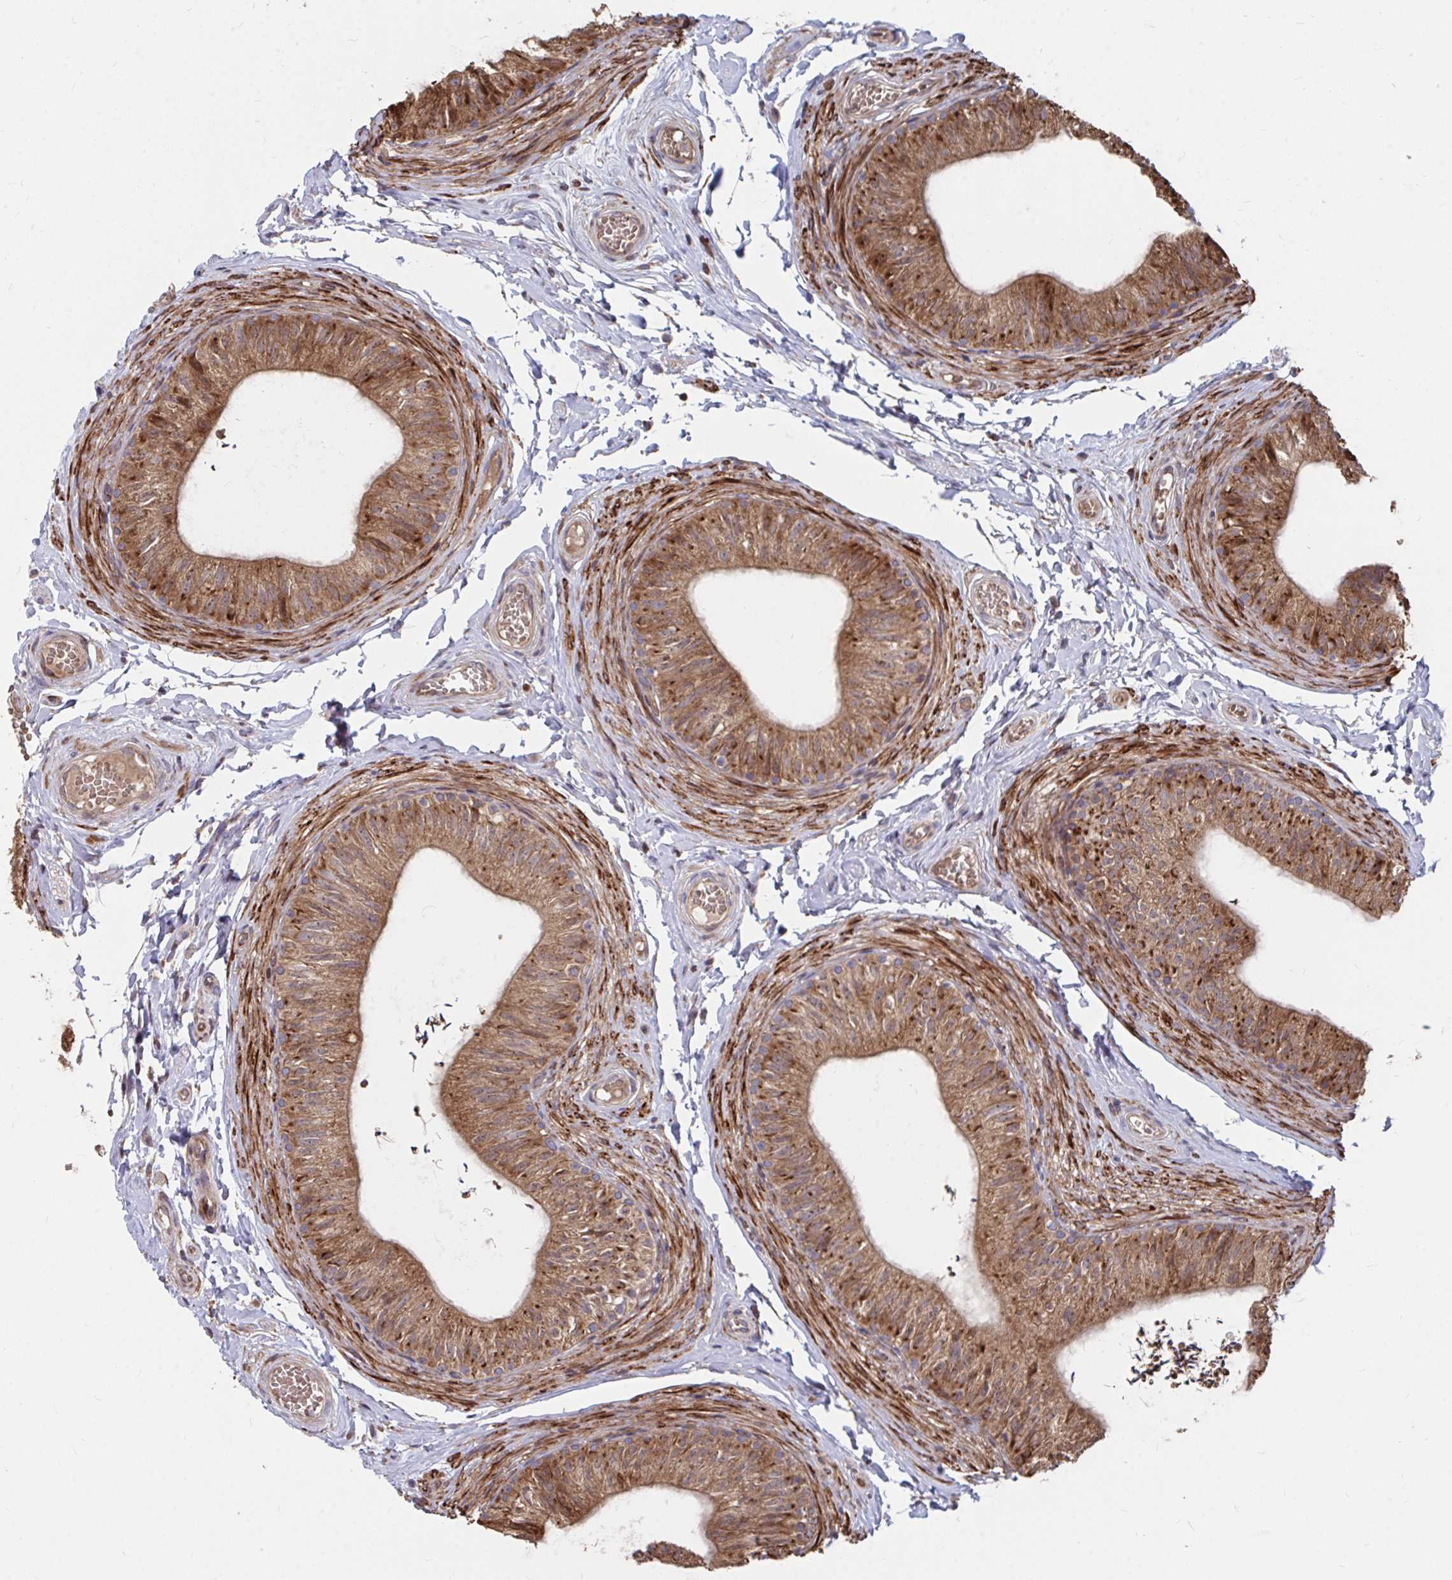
{"staining": {"intensity": "strong", "quantity": ">75%", "location": "cytoplasmic/membranous"}, "tissue": "epididymis", "cell_type": "Glandular cells", "image_type": "normal", "snomed": [{"axis": "morphology", "description": "Normal tissue, NOS"}, {"axis": "topography", "description": "Epididymis, spermatic cord, NOS"}, {"axis": "topography", "description": "Epididymis"}, {"axis": "topography", "description": "Peripheral nerve tissue"}], "caption": "Approximately >75% of glandular cells in unremarkable epididymis display strong cytoplasmic/membranous protein positivity as visualized by brown immunohistochemical staining.", "gene": "FAM89A", "patient": {"sex": "male", "age": 29}}